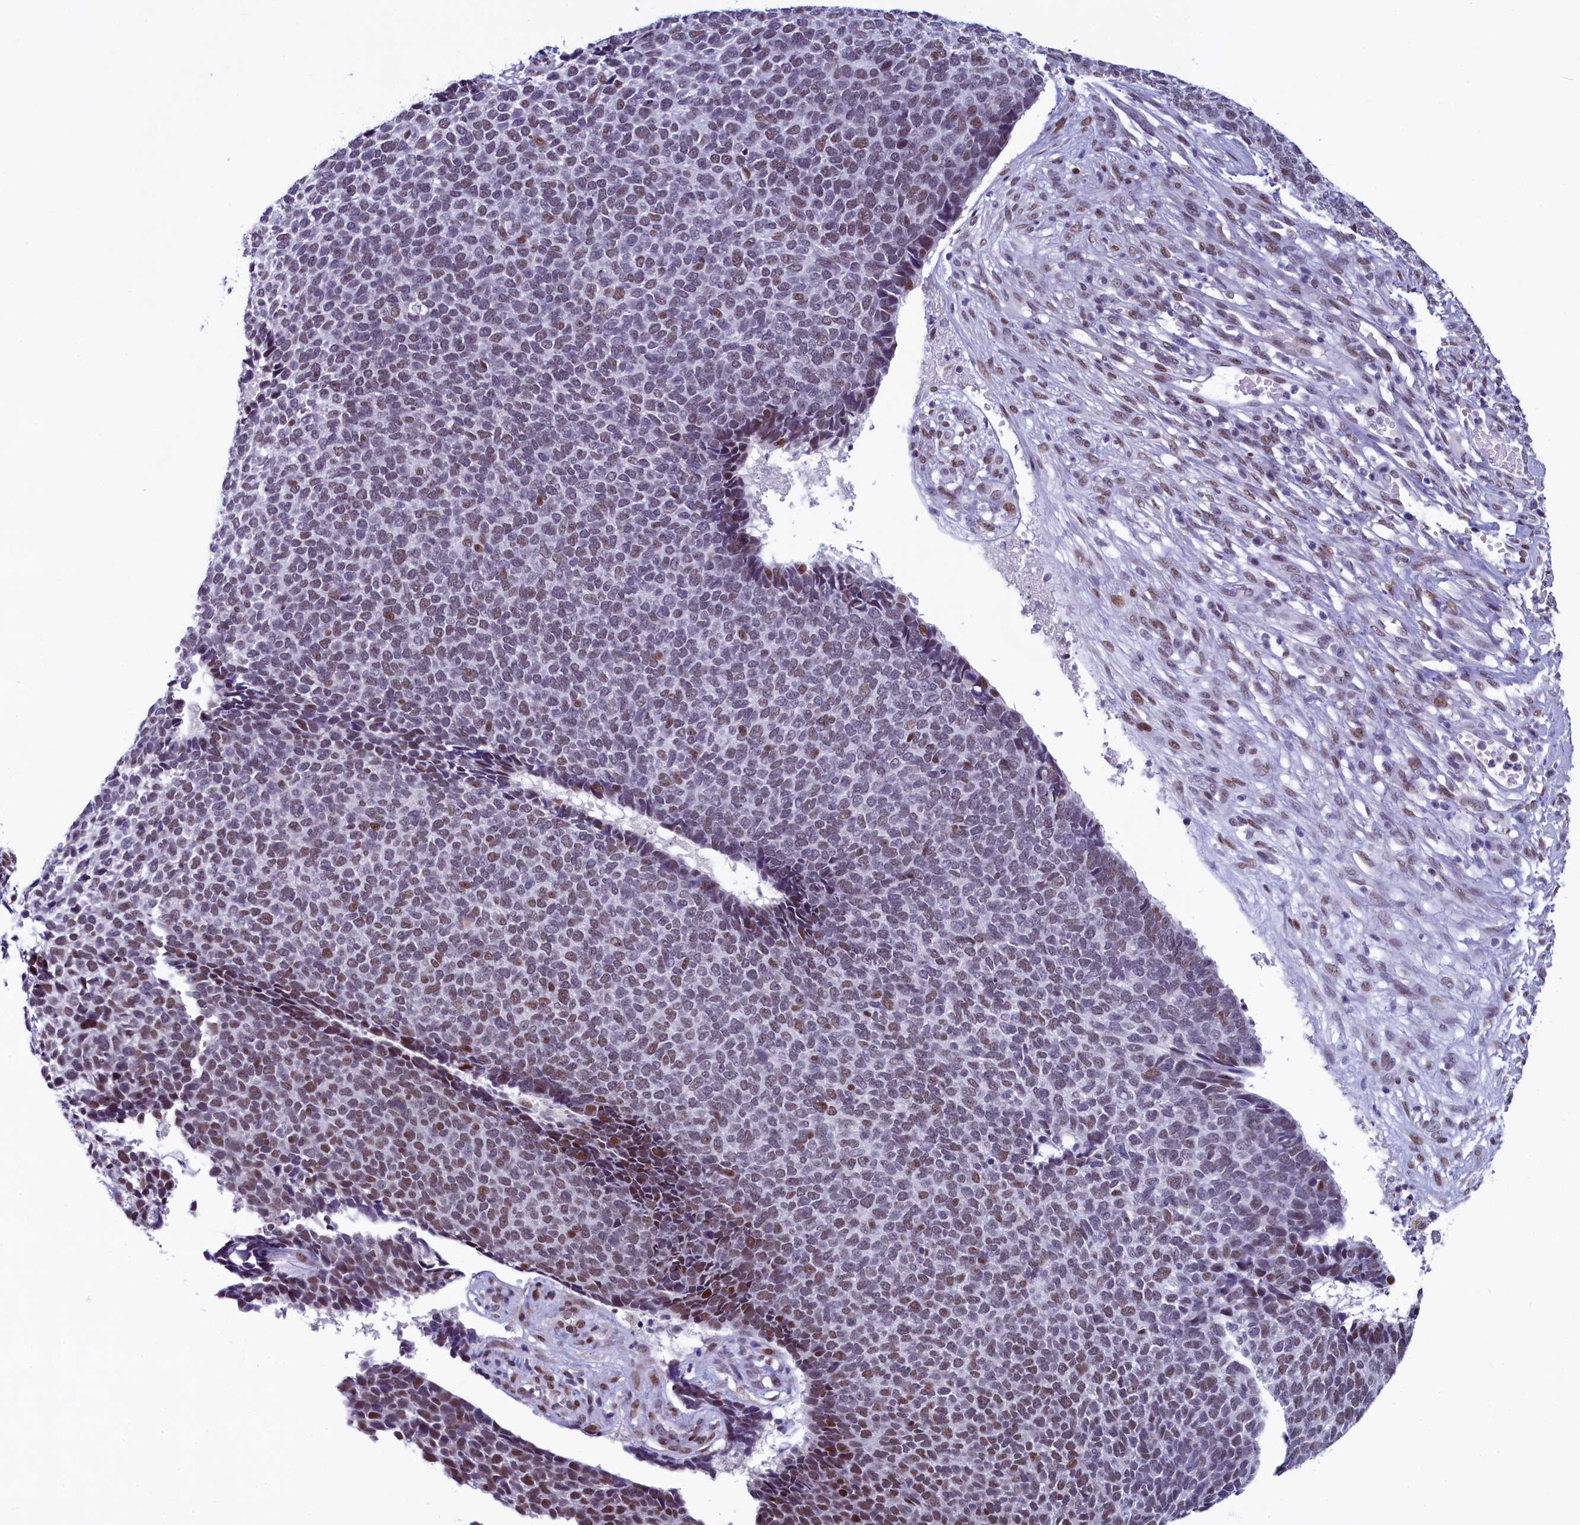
{"staining": {"intensity": "moderate", "quantity": "<25%", "location": "nuclear"}, "tissue": "skin cancer", "cell_type": "Tumor cells", "image_type": "cancer", "snomed": [{"axis": "morphology", "description": "Basal cell carcinoma"}, {"axis": "topography", "description": "Skin"}], "caption": "Immunohistochemical staining of skin cancer (basal cell carcinoma) reveals low levels of moderate nuclear protein positivity in approximately <25% of tumor cells. (Brightfield microscopy of DAB IHC at high magnification).", "gene": "SUGP2", "patient": {"sex": "female", "age": 84}}